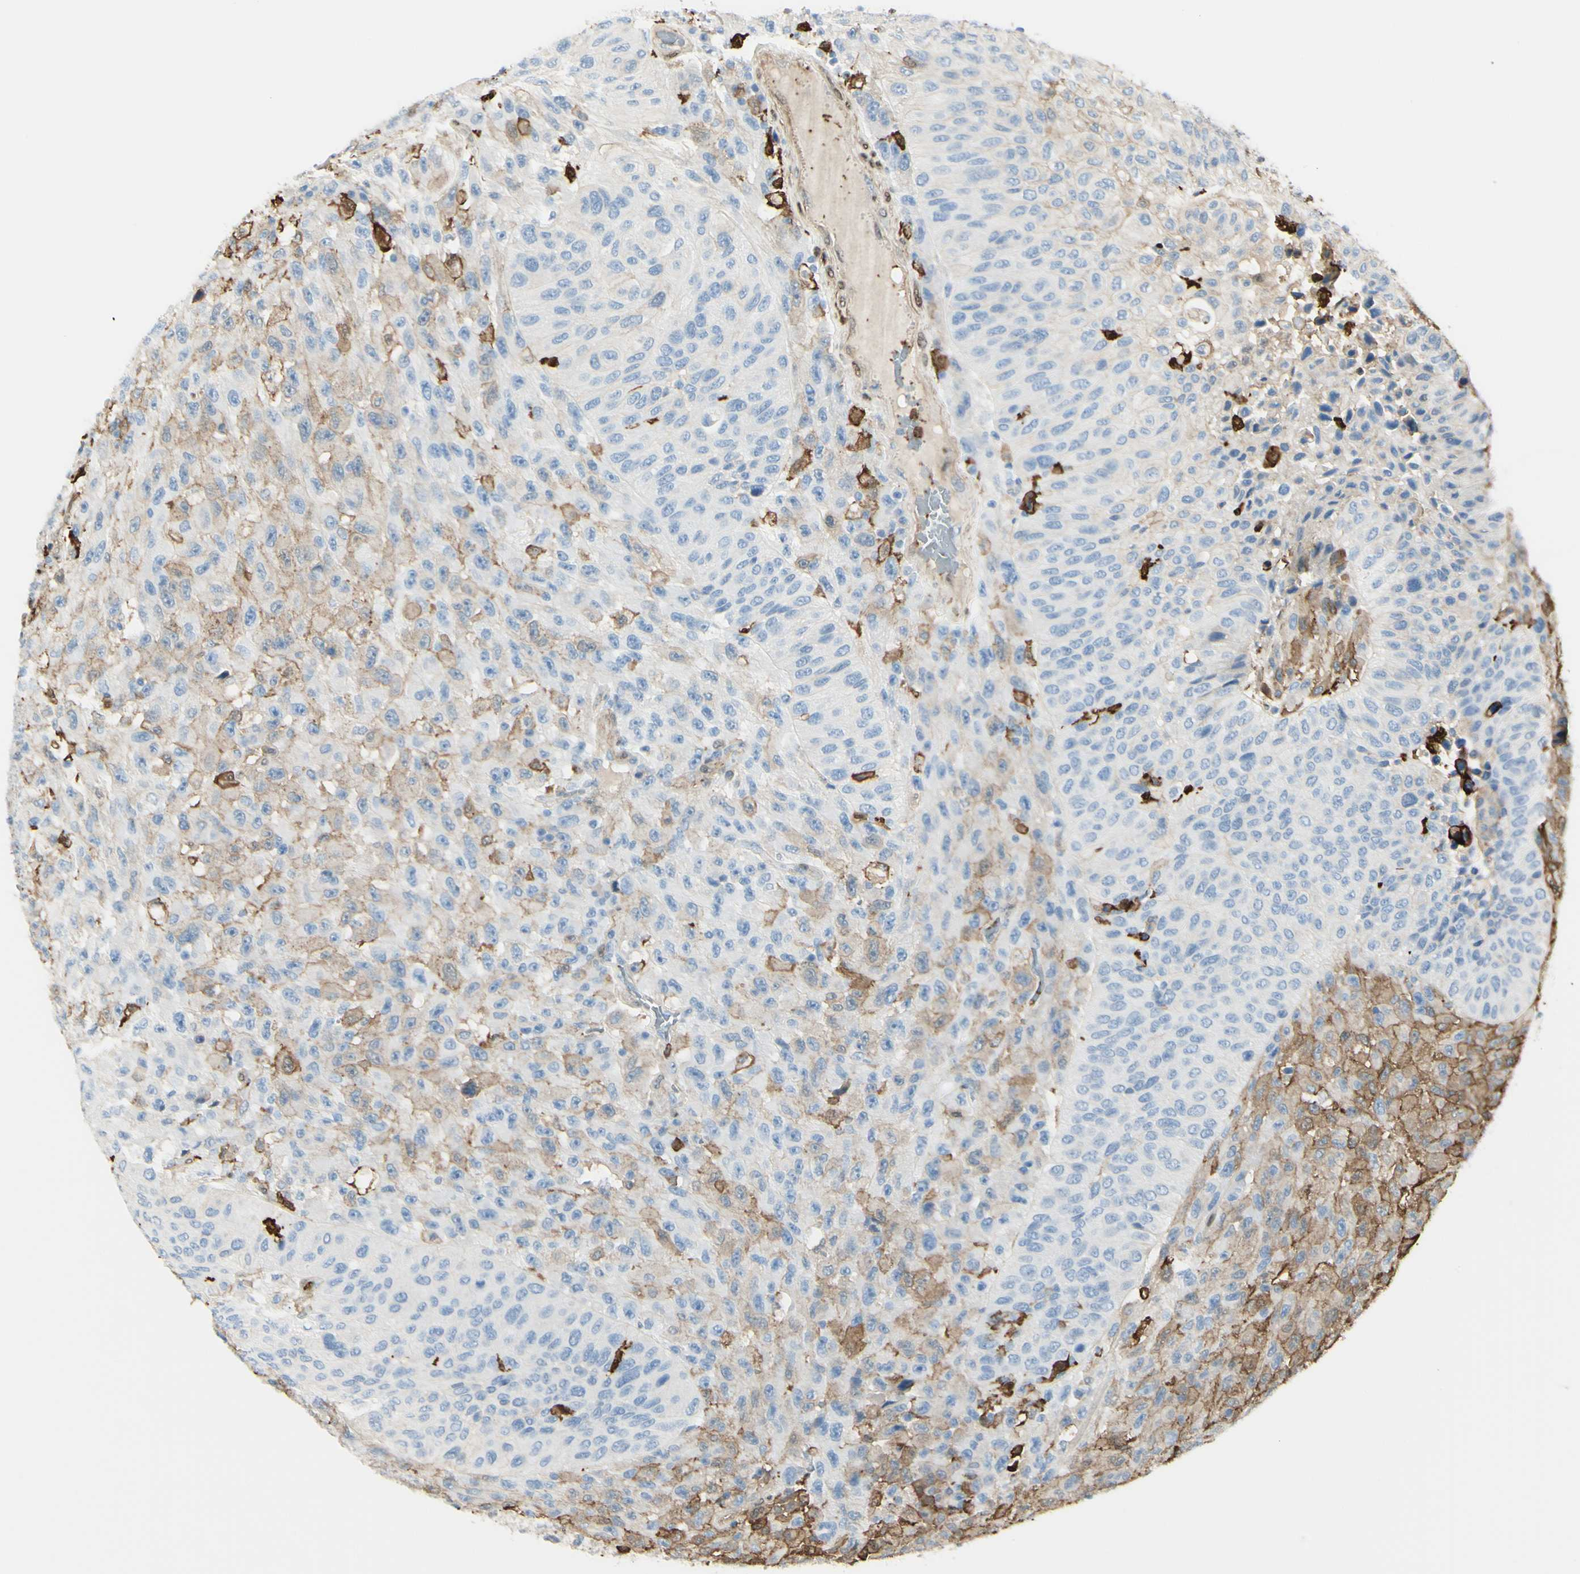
{"staining": {"intensity": "weak", "quantity": "25%-75%", "location": "cytoplasmic/membranous"}, "tissue": "urothelial cancer", "cell_type": "Tumor cells", "image_type": "cancer", "snomed": [{"axis": "morphology", "description": "Urothelial carcinoma, High grade"}, {"axis": "topography", "description": "Urinary bladder"}], "caption": "Tumor cells display low levels of weak cytoplasmic/membranous staining in approximately 25%-75% of cells in human urothelial carcinoma (high-grade).", "gene": "GSN", "patient": {"sex": "male", "age": 66}}